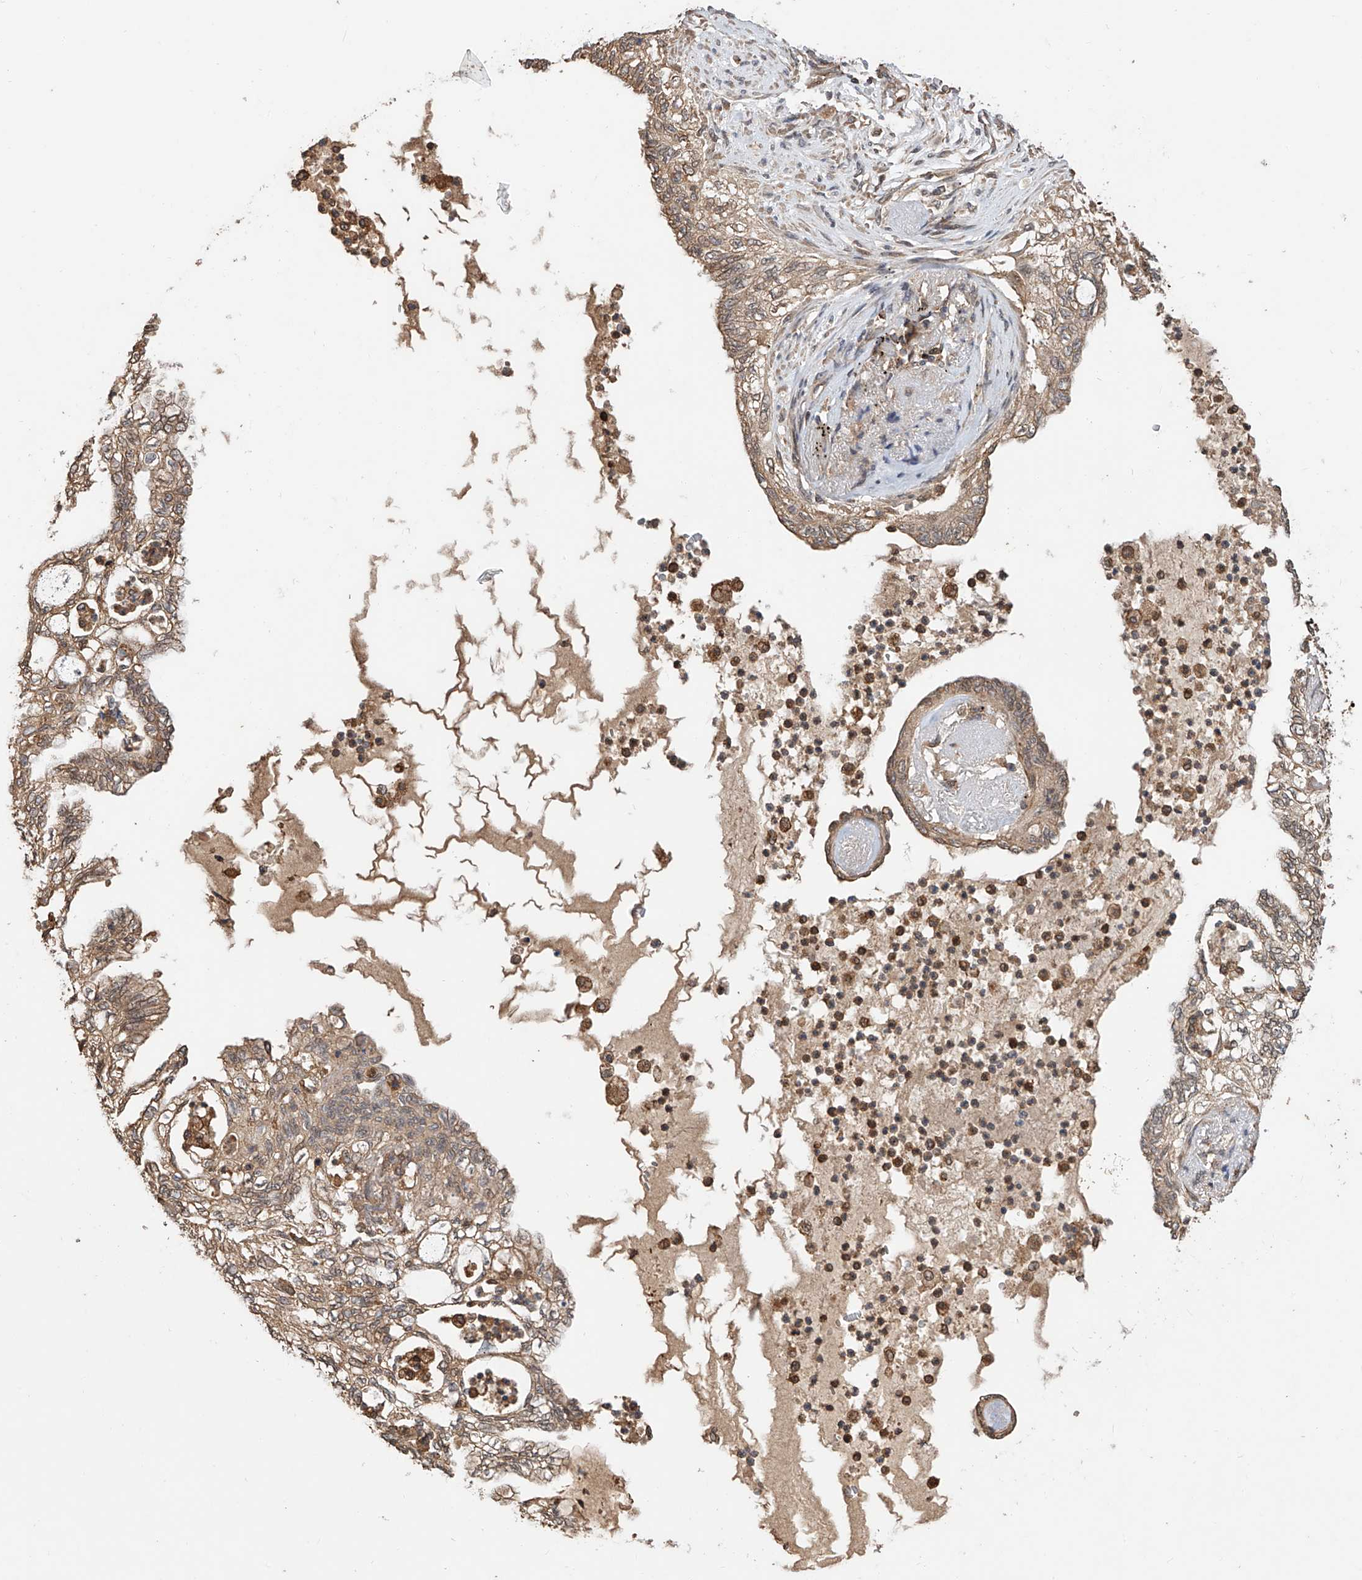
{"staining": {"intensity": "weak", "quantity": ">75%", "location": "cytoplasmic/membranous,nuclear"}, "tissue": "lung cancer", "cell_type": "Tumor cells", "image_type": "cancer", "snomed": [{"axis": "morphology", "description": "Adenocarcinoma, NOS"}, {"axis": "topography", "description": "Lung"}], "caption": "This image reveals immunohistochemistry staining of human lung cancer (adenocarcinoma), with low weak cytoplasmic/membranous and nuclear expression in approximately >75% of tumor cells.", "gene": "RILPL2", "patient": {"sex": "female", "age": 70}}